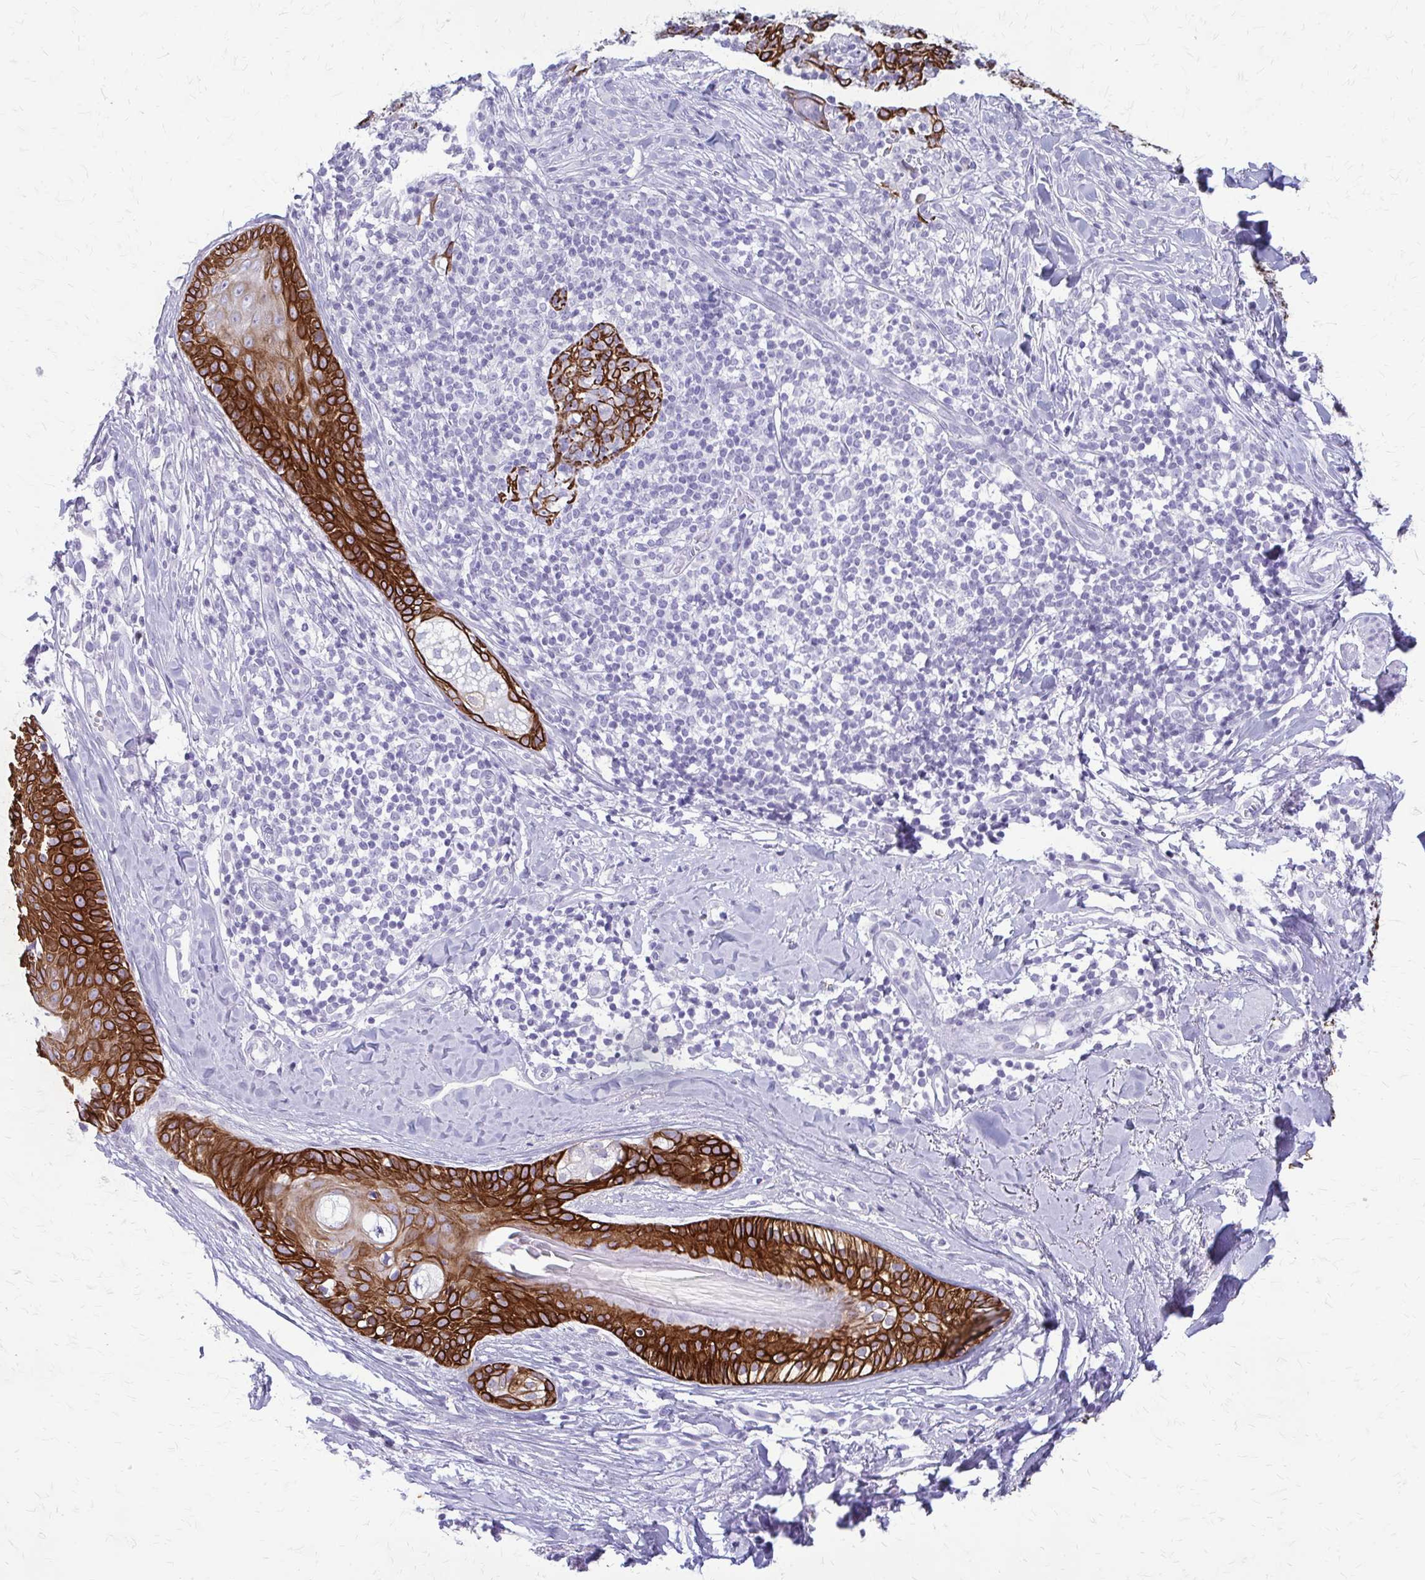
{"staining": {"intensity": "strong", "quantity": ">75%", "location": "cytoplasmic/membranous"}, "tissue": "skin cancer", "cell_type": "Tumor cells", "image_type": "cancer", "snomed": [{"axis": "morphology", "description": "Basal cell carcinoma"}, {"axis": "topography", "description": "Skin"}, {"axis": "topography", "description": "Skin of face"}], "caption": "Brown immunohistochemical staining in skin cancer (basal cell carcinoma) reveals strong cytoplasmic/membranous staining in about >75% of tumor cells.", "gene": "KRT5", "patient": {"sex": "male", "age": 56}}